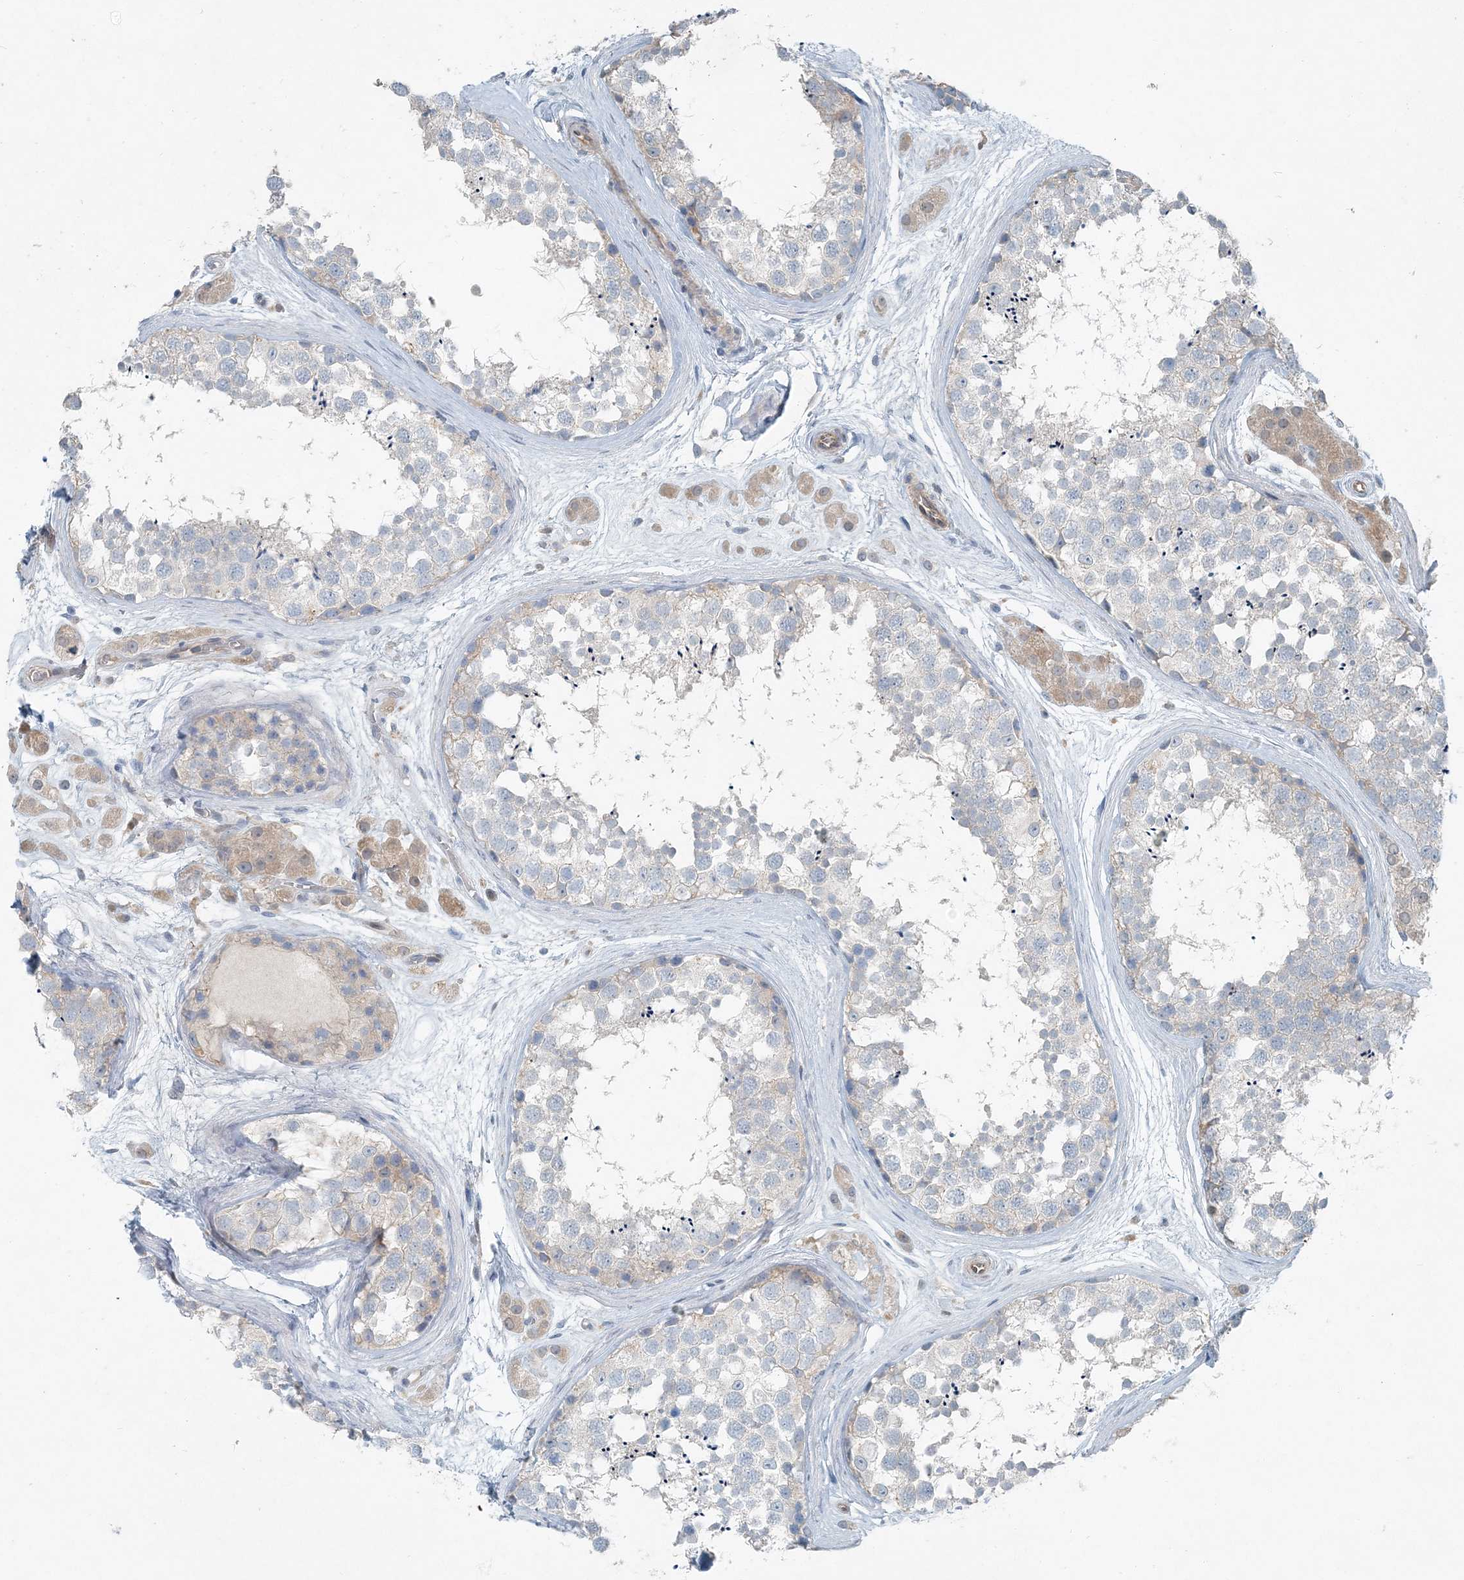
{"staining": {"intensity": "negative", "quantity": "none", "location": "none"}, "tissue": "testis", "cell_type": "Cells in seminiferous ducts", "image_type": "normal", "snomed": [{"axis": "morphology", "description": "Normal tissue, NOS"}, {"axis": "topography", "description": "Testis"}], "caption": "Testis stained for a protein using immunohistochemistry (IHC) shows no positivity cells in seminiferous ducts.", "gene": "ARMH1", "patient": {"sex": "male", "age": 56}}